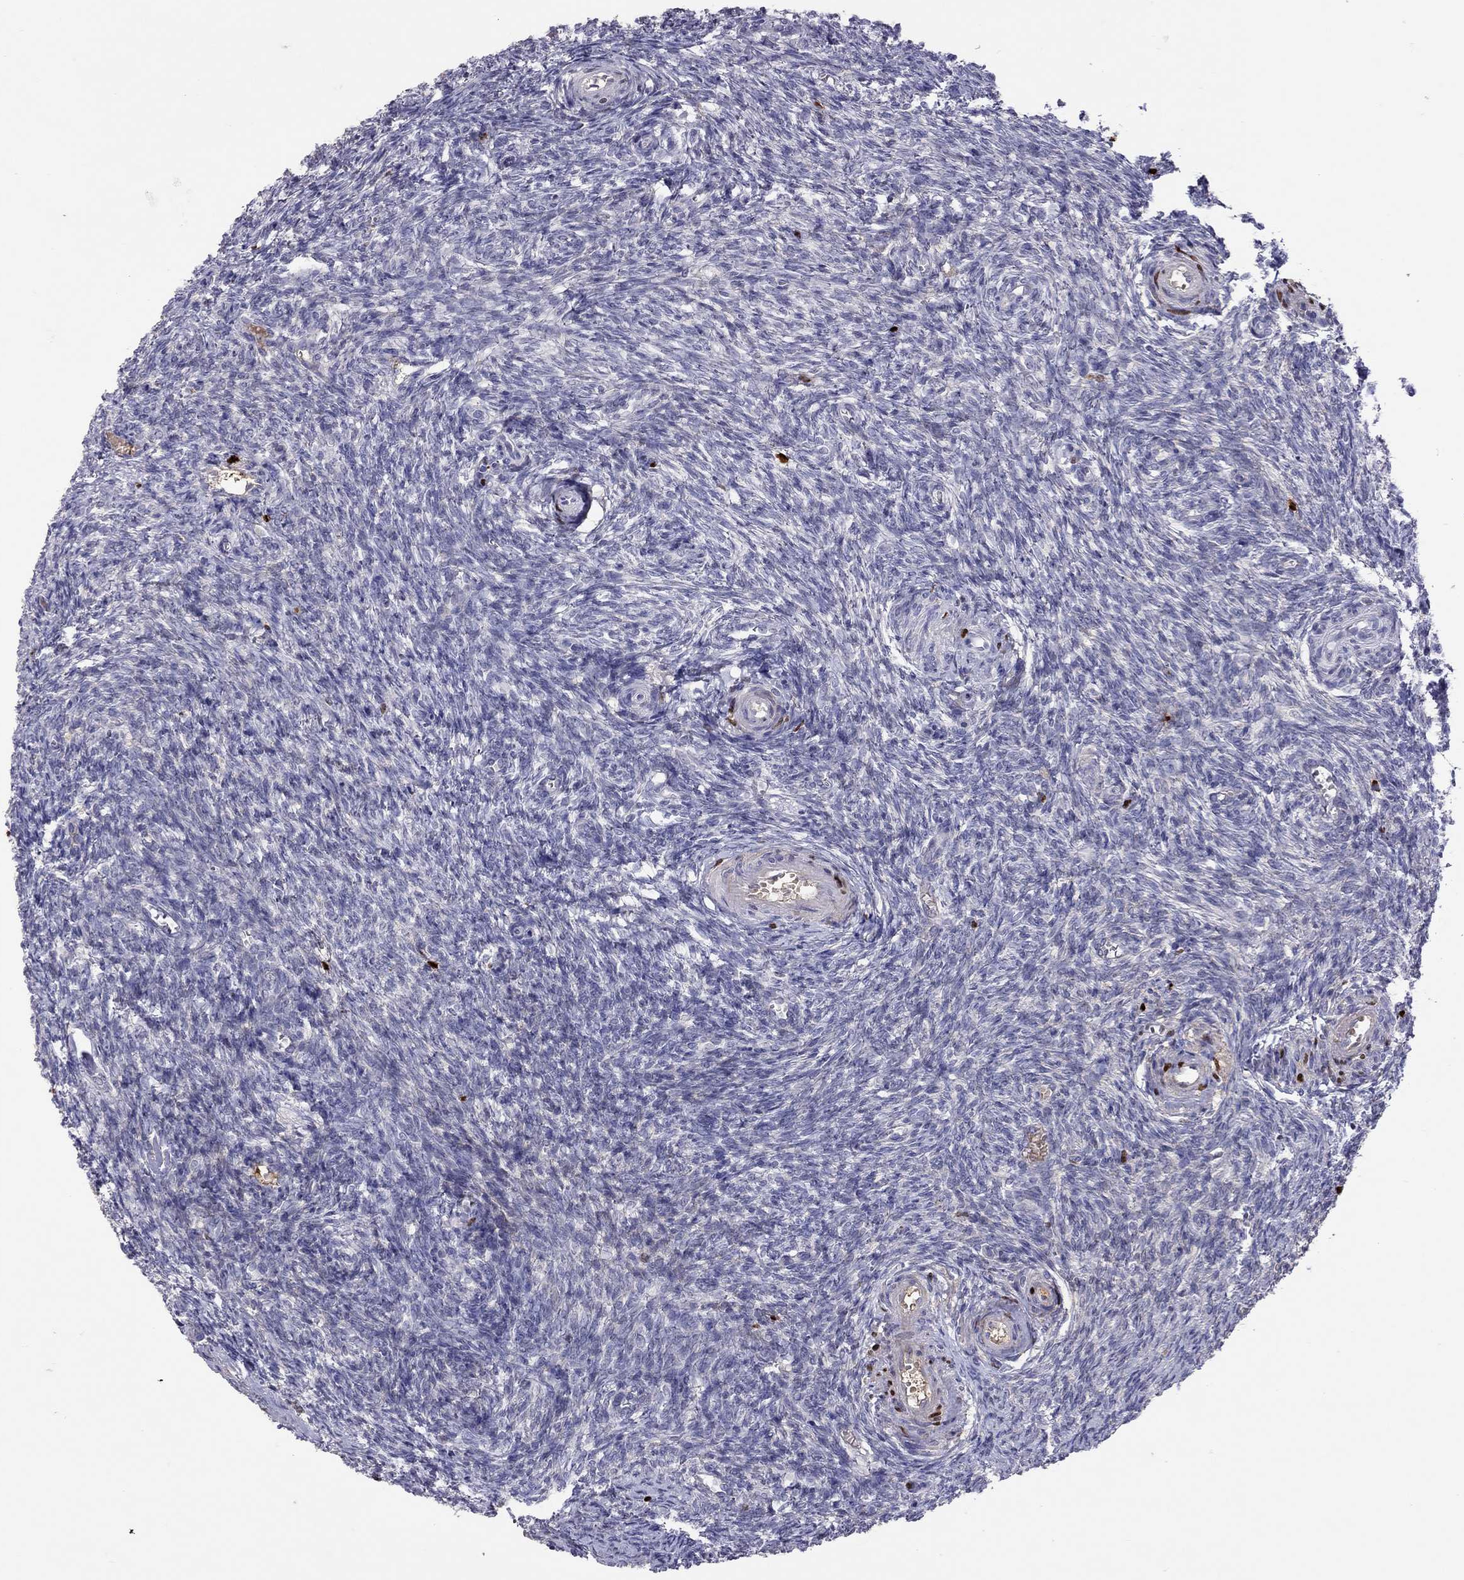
{"staining": {"intensity": "negative", "quantity": "none", "location": "none"}, "tissue": "ovary", "cell_type": "Follicle cells", "image_type": "normal", "snomed": [{"axis": "morphology", "description": "Normal tissue, NOS"}, {"axis": "topography", "description": "Ovary"}], "caption": "This is an IHC micrograph of unremarkable ovary. There is no positivity in follicle cells.", "gene": "SERPINA3", "patient": {"sex": "female", "age": 43}}